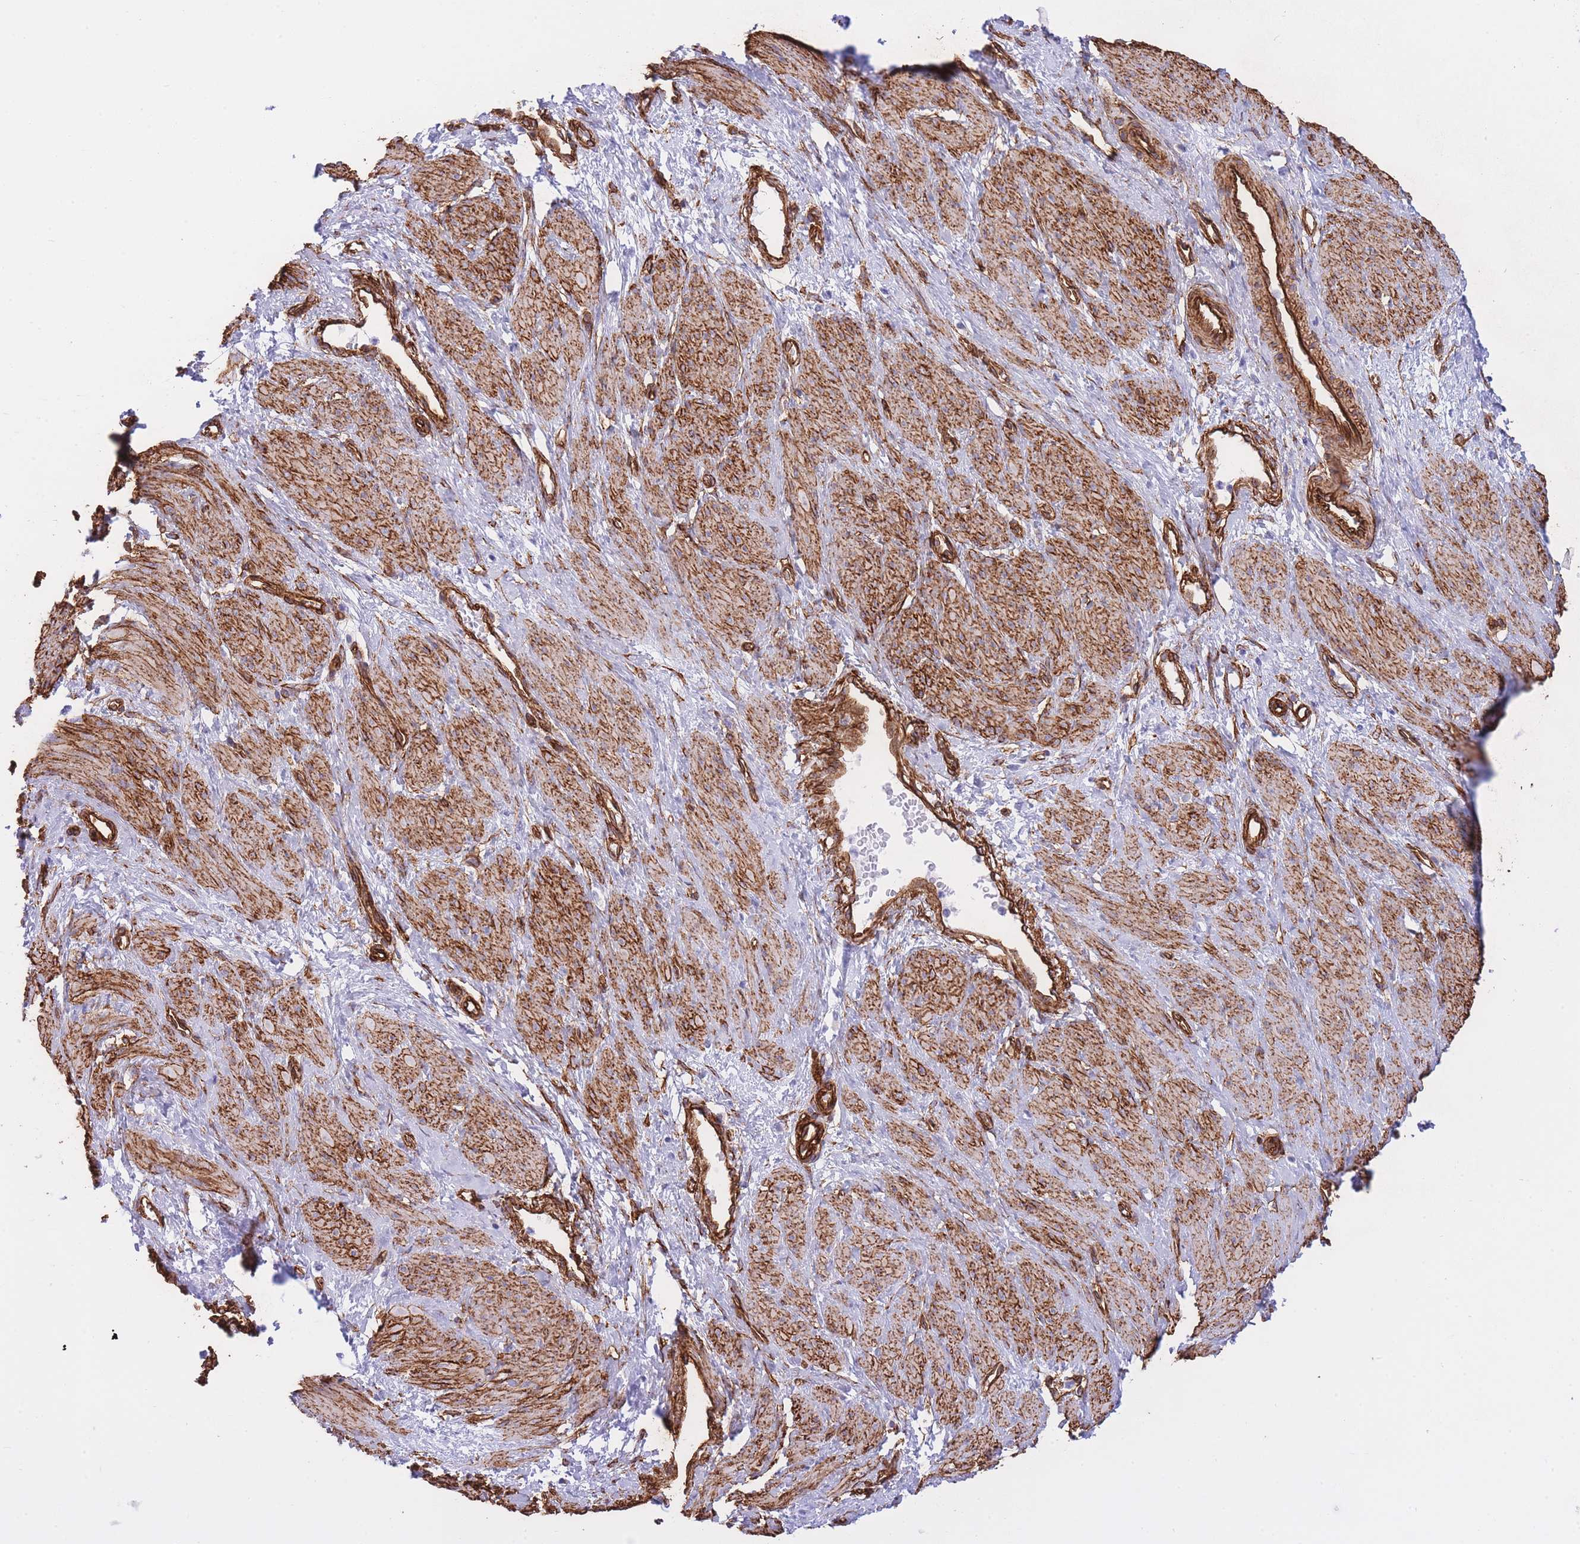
{"staining": {"intensity": "strong", "quantity": ">75%", "location": "cytoplasmic/membranous"}, "tissue": "smooth muscle", "cell_type": "Smooth muscle cells", "image_type": "normal", "snomed": [{"axis": "morphology", "description": "Normal tissue, NOS"}, {"axis": "topography", "description": "Smooth muscle"}, {"axis": "topography", "description": "Uterus"}], "caption": "Strong cytoplasmic/membranous positivity for a protein is identified in approximately >75% of smooth muscle cells of unremarkable smooth muscle using immunohistochemistry (IHC).", "gene": "CAVIN1", "patient": {"sex": "female", "age": 39}}